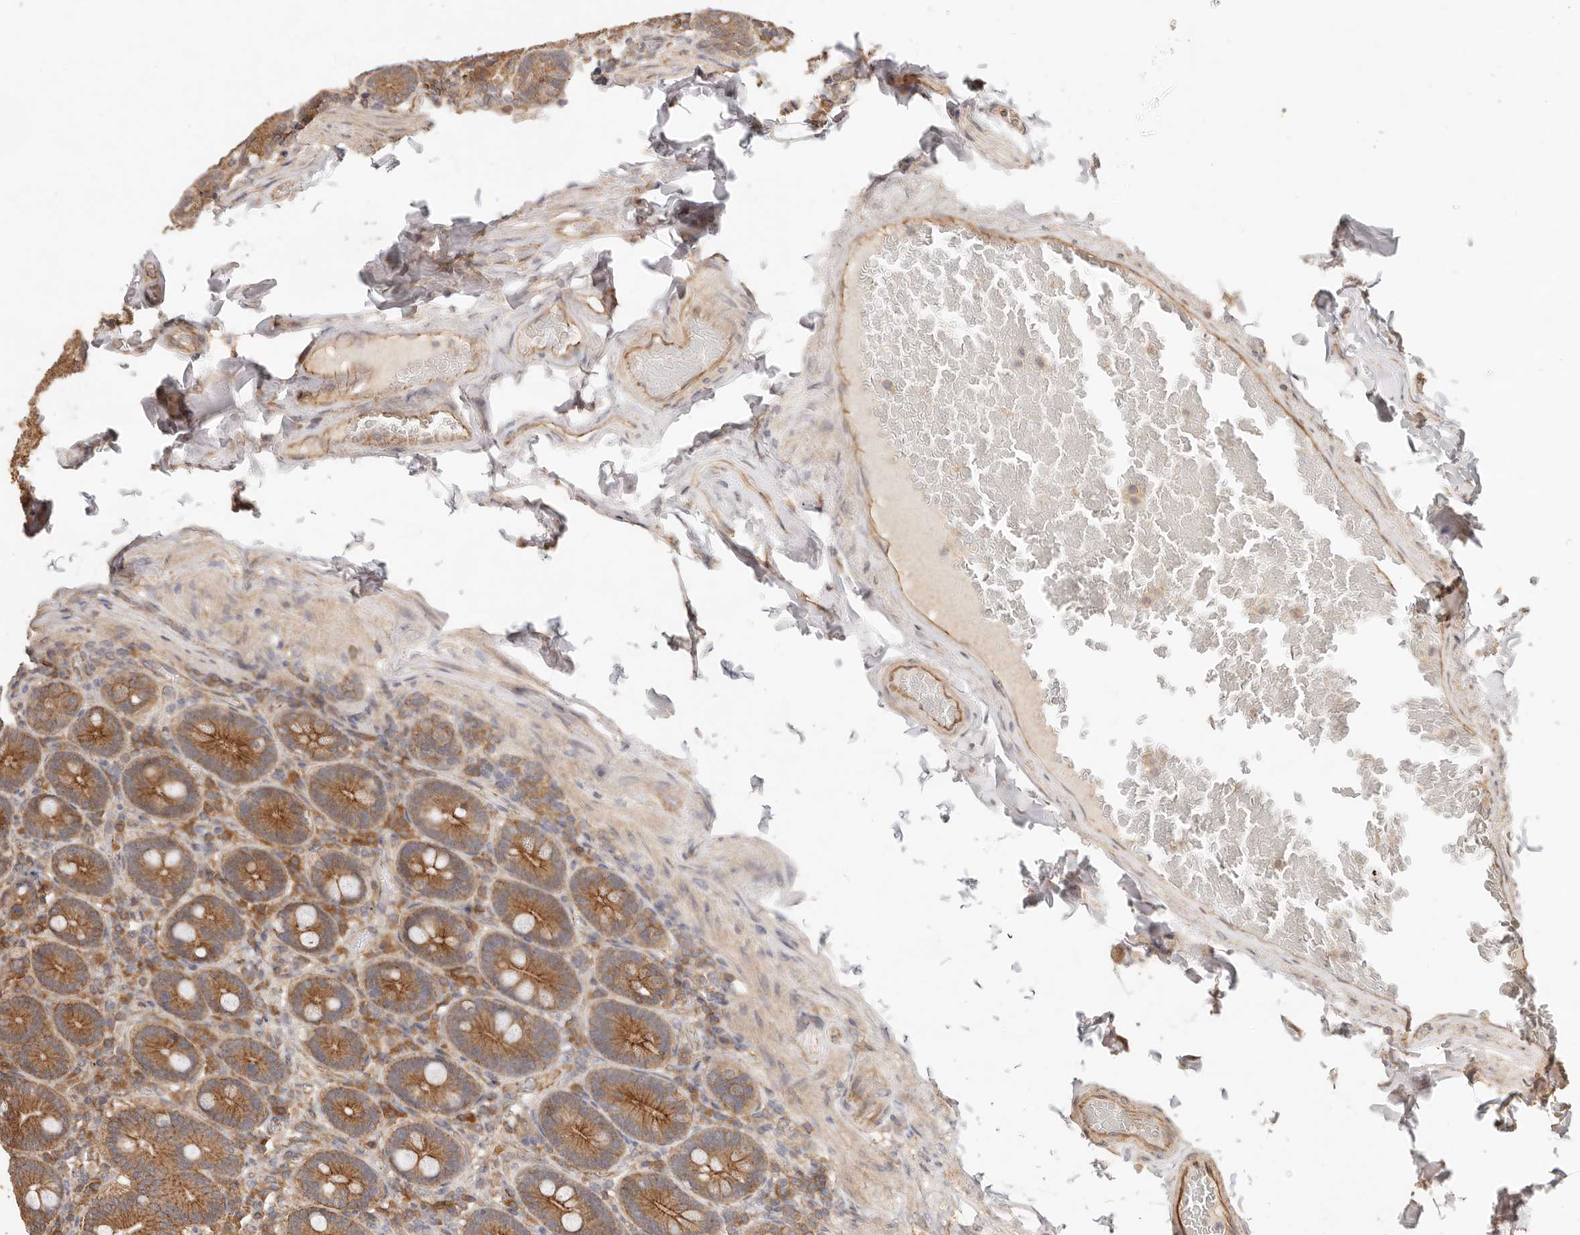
{"staining": {"intensity": "moderate", "quantity": ">75%", "location": "cytoplasmic/membranous"}, "tissue": "duodenum", "cell_type": "Glandular cells", "image_type": "normal", "snomed": [{"axis": "morphology", "description": "Normal tissue, NOS"}, {"axis": "topography", "description": "Duodenum"}], "caption": "The micrograph exhibits immunohistochemical staining of benign duodenum. There is moderate cytoplasmic/membranous staining is present in approximately >75% of glandular cells. (IHC, brightfield microscopy, high magnification).", "gene": "AFDN", "patient": {"sex": "female", "age": 62}}